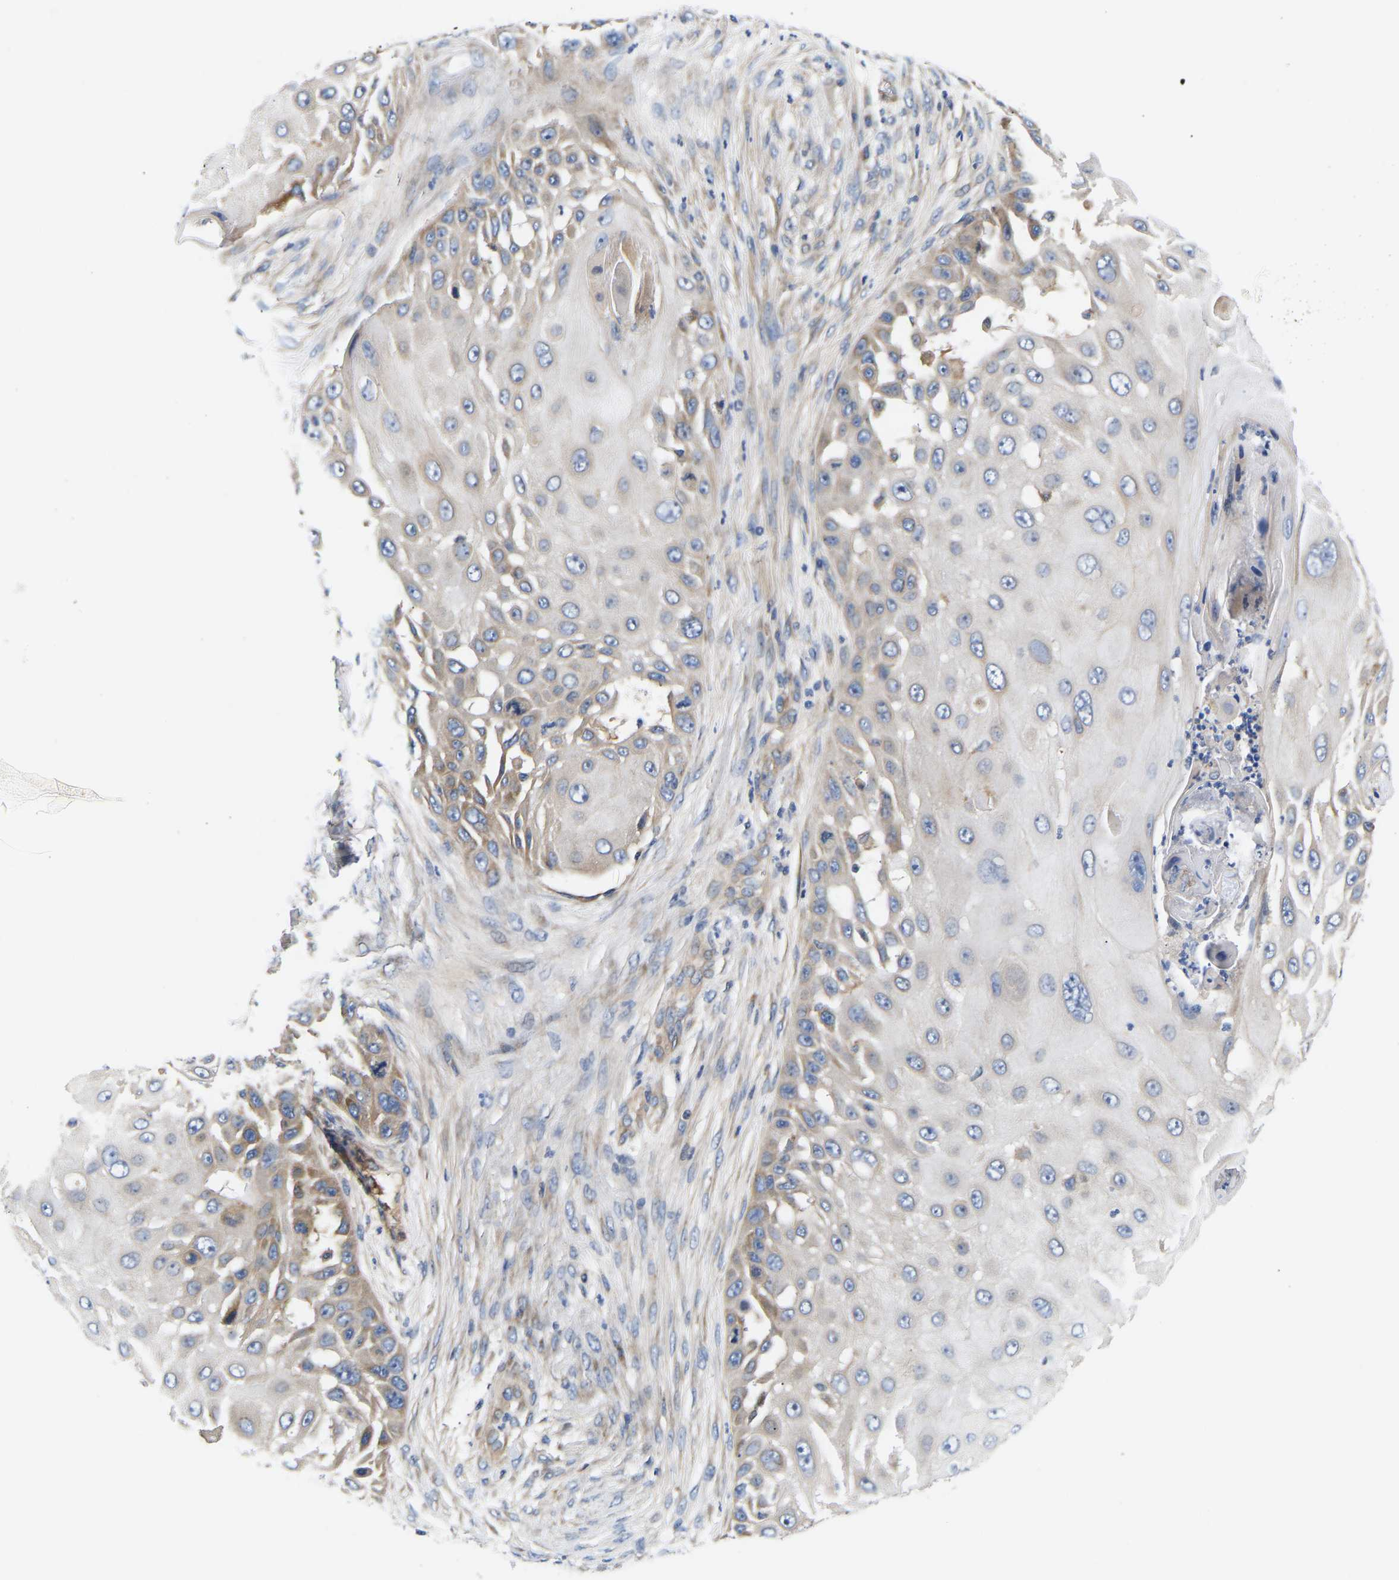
{"staining": {"intensity": "moderate", "quantity": "<25%", "location": "cytoplasmic/membranous"}, "tissue": "skin cancer", "cell_type": "Tumor cells", "image_type": "cancer", "snomed": [{"axis": "morphology", "description": "Squamous cell carcinoma, NOS"}, {"axis": "topography", "description": "Skin"}], "caption": "High-power microscopy captured an immunohistochemistry photomicrograph of skin cancer (squamous cell carcinoma), revealing moderate cytoplasmic/membranous positivity in approximately <25% of tumor cells.", "gene": "AIMP2", "patient": {"sex": "female", "age": 44}}